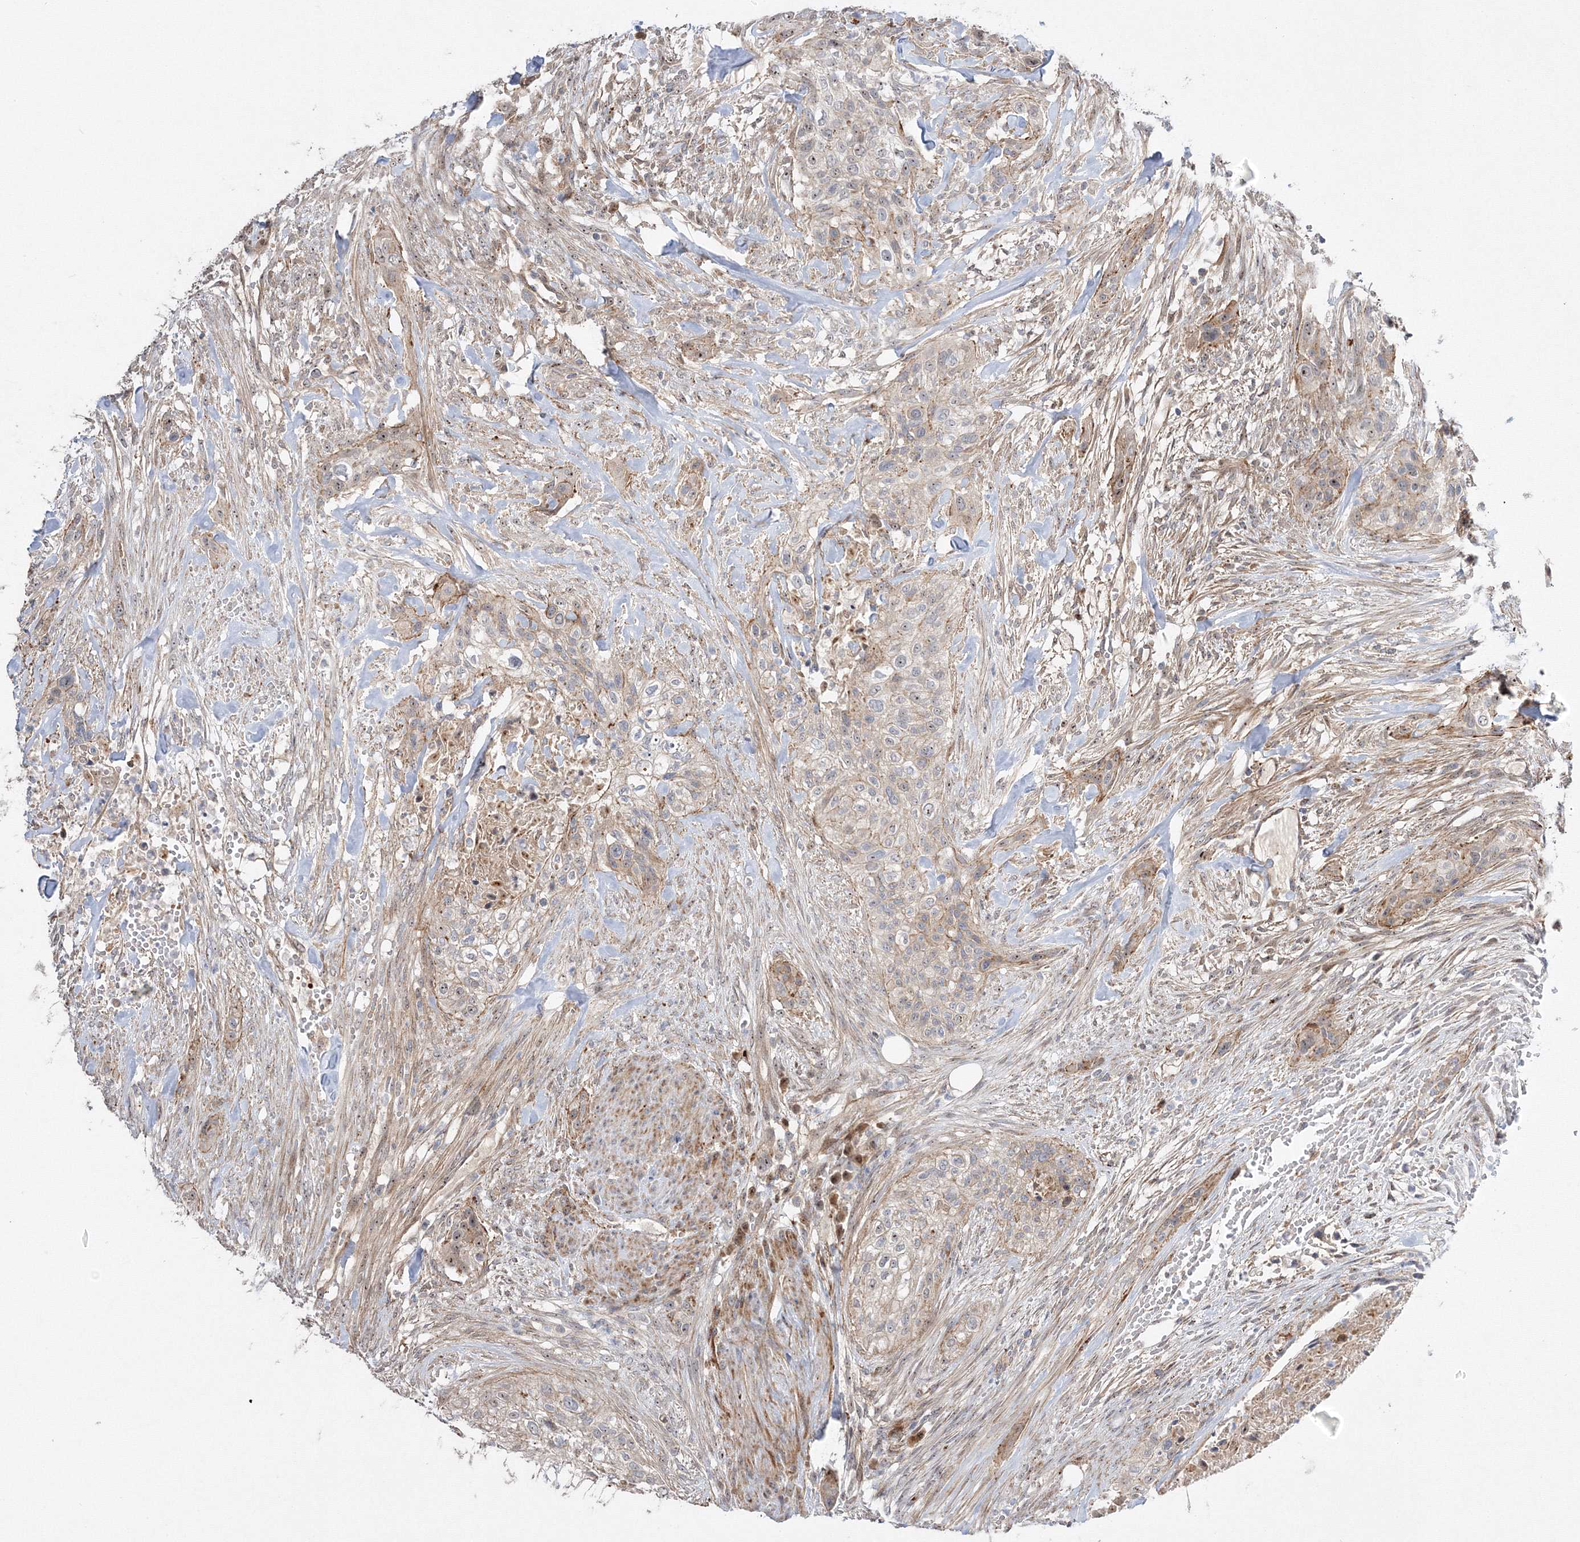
{"staining": {"intensity": "moderate", "quantity": "25%-75%", "location": "nuclear"}, "tissue": "urothelial cancer", "cell_type": "Tumor cells", "image_type": "cancer", "snomed": [{"axis": "morphology", "description": "Urothelial carcinoma, High grade"}, {"axis": "topography", "description": "Urinary bladder"}], "caption": "Human urothelial cancer stained with a protein marker demonstrates moderate staining in tumor cells.", "gene": "NPM3", "patient": {"sex": "male", "age": 35}}